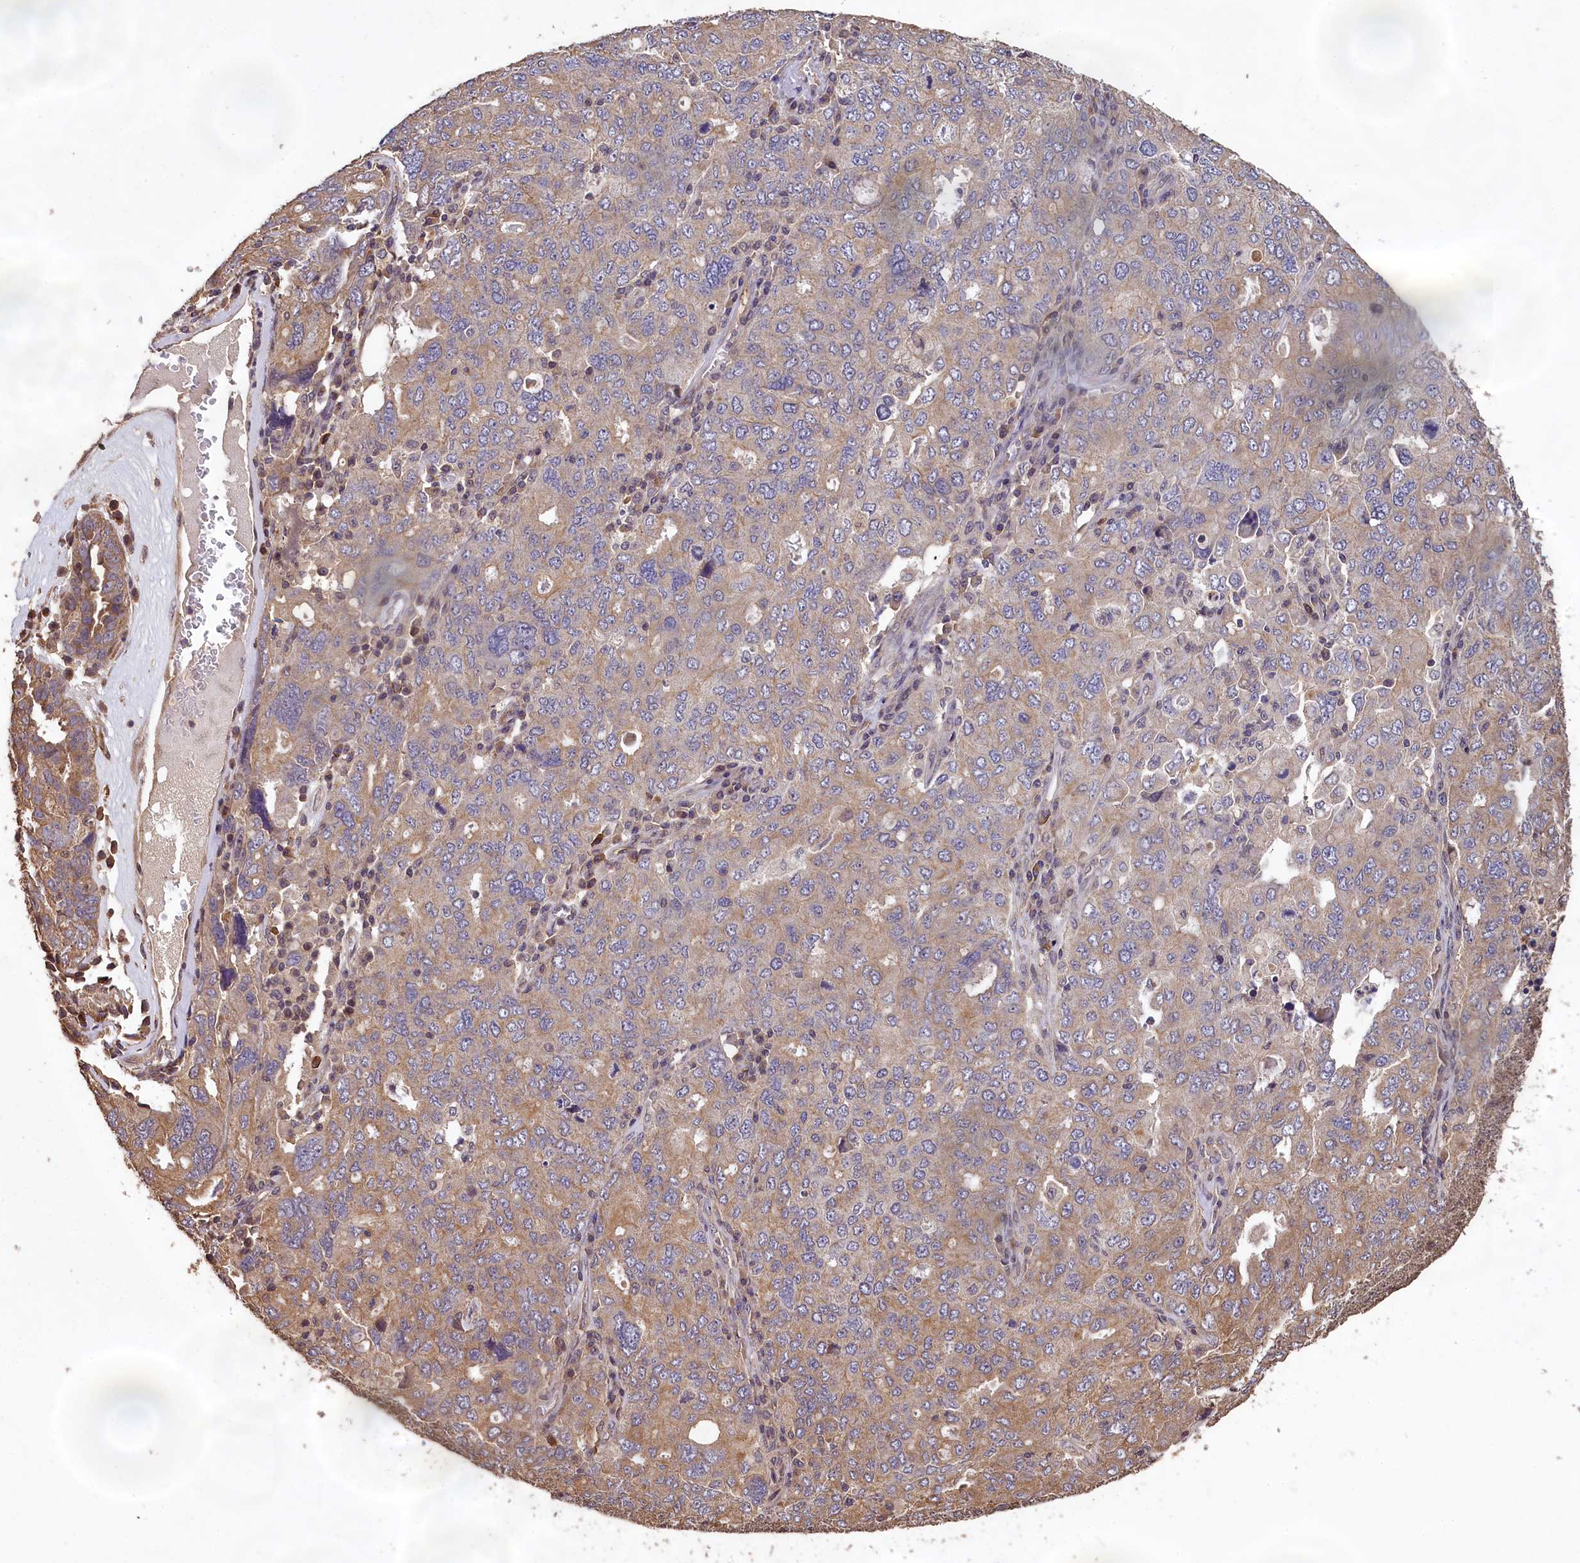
{"staining": {"intensity": "weak", "quantity": "25%-75%", "location": "cytoplasmic/membranous"}, "tissue": "ovarian cancer", "cell_type": "Tumor cells", "image_type": "cancer", "snomed": [{"axis": "morphology", "description": "Carcinoma, endometroid"}, {"axis": "topography", "description": "Ovary"}], "caption": "A brown stain shows weak cytoplasmic/membranous staining of a protein in human ovarian cancer tumor cells. Using DAB (3,3'-diaminobenzidine) (brown) and hematoxylin (blue) stains, captured at high magnification using brightfield microscopy.", "gene": "CHD9", "patient": {"sex": "female", "age": 62}}